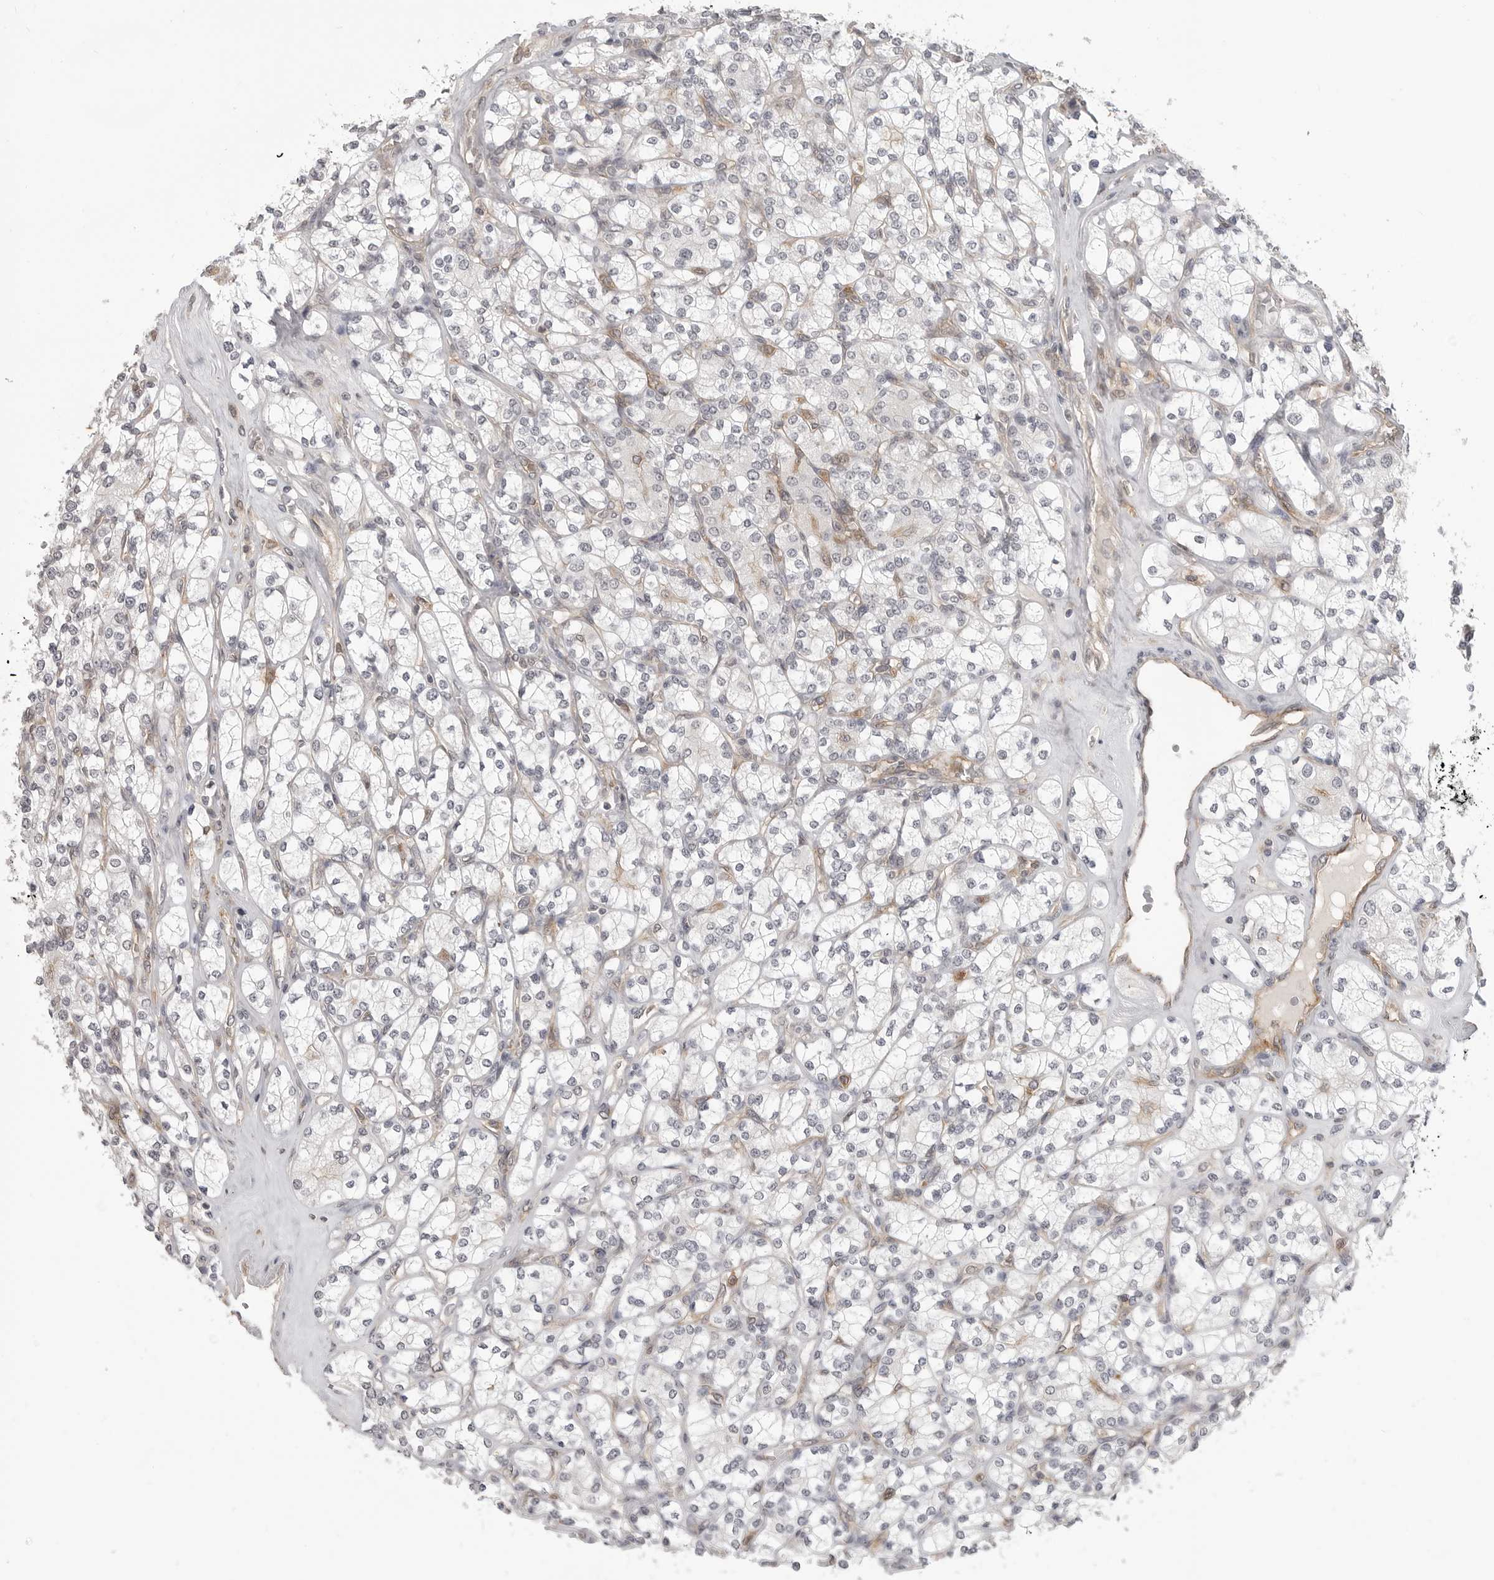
{"staining": {"intensity": "negative", "quantity": "none", "location": "none"}, "tissue": "renal cancer", "cell_type": "Tumor cells", "image_type": "cancer", "snomed": [{"axis": "morphology", "description": "Adenocarcinoma, NOS"}, {"axis": "topography", "description": "Kidney"}], "caption": "The image reveals no staining of tumor cells in adenocarcinoma (renal).", "gene": "IFNGR1", "patient": {"sex": "male", "age": 77}}